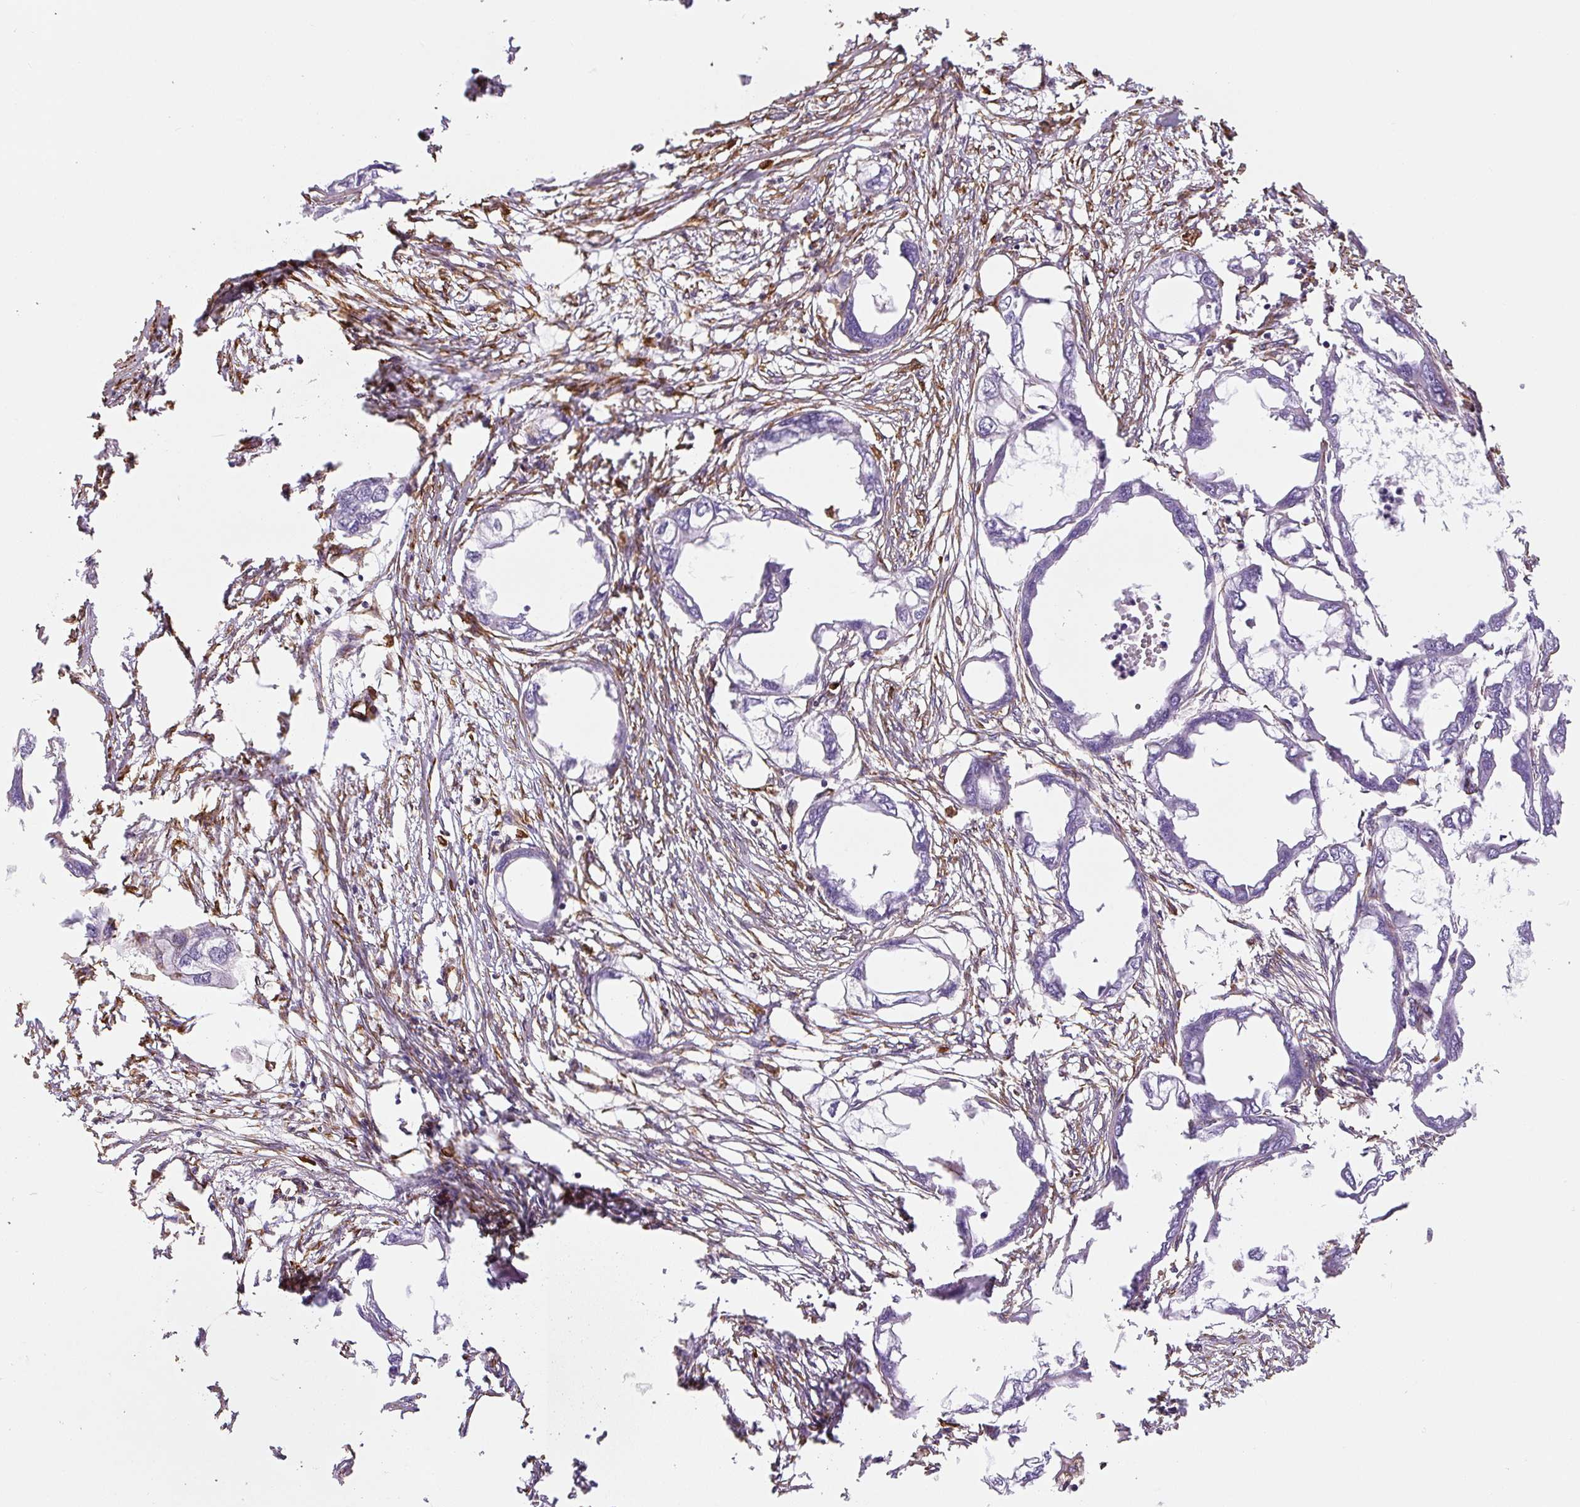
{"staining": {"intensity": "negative", "quantity": "none", "location": "none"}, "tissue": "endometrial cancer", "cell_type": "Tumor cells", "image_type": "cancer", "snomed": [{"axis": "morphology", "description": "Adenocarcinoma, NOS"}, {"axis": "morphology", "description": "Adenocarcinoma, metastatic, NOS"}, {"axis": "topography", "description": "Adipose tissue"}, {"axis": "topography", "description": "Endometrium"}], "caption": "Immunohistochemistry (IHC) micrograph of metastatic adenocarcinoma (endometrial) stained for a protein (brown), which exhibits no staining in tumor cells.", "gene": "VIM", "patient": {"sex": "female", "age": 67}}